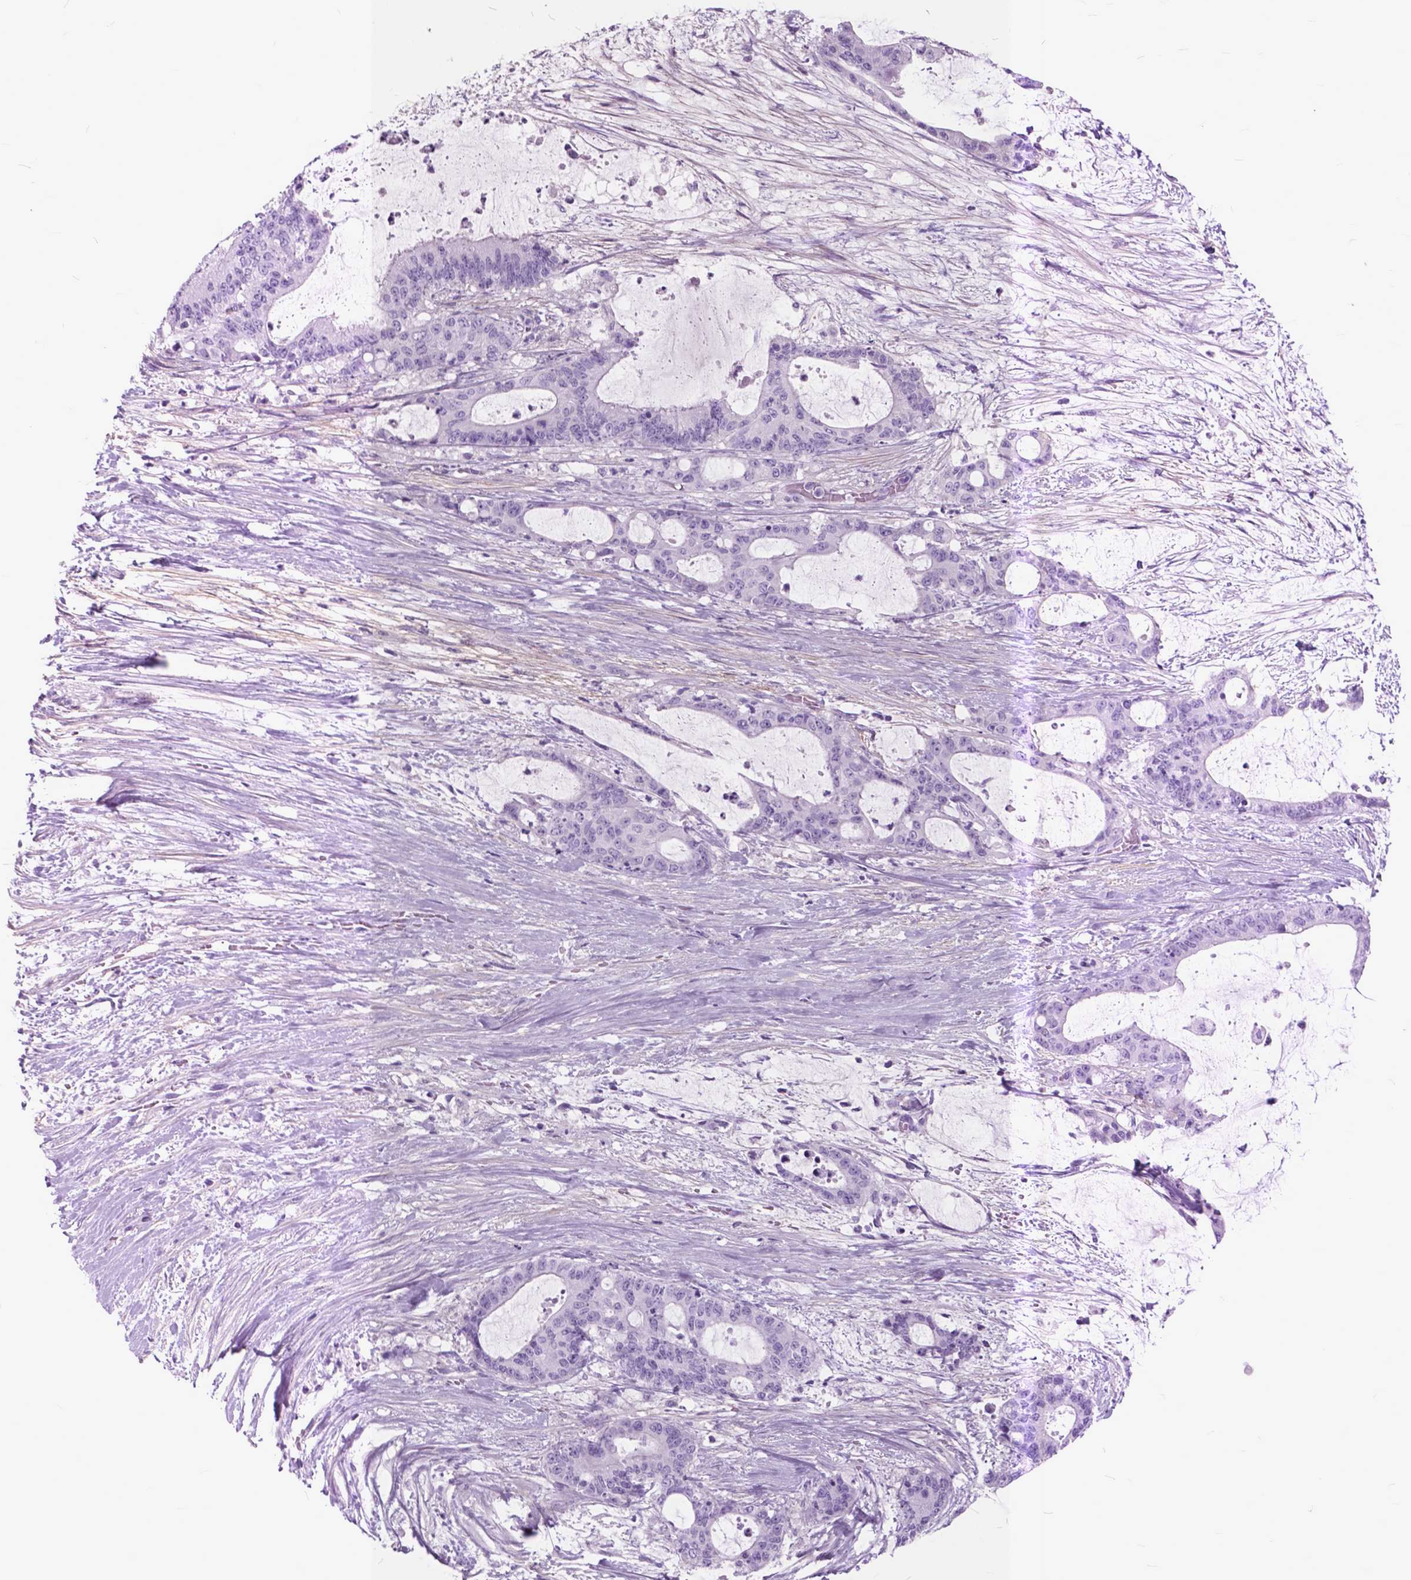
{"staining": {"intensity": "negative", "quantity": "none", "location": "none"}, "tissue": "liver cancer", "cell_type": "Tumor cells", "image_type": "cancer", "snomed": [{"axis": "morphology", "description": "Normal tissue, NOS"}, {"axis": "morphology", "description": "Cholangiocarcinoma"}, {"axis": "topography", "description": "Liver"}, {"axis": "topography", "description": "Peripheral nerve tissue"}], "caption": "Protein analysis of liver cancer displays no significant positivity in tumor cells.", "gene": "GDF9", "patient": {"sex": "female", "age": 73}}